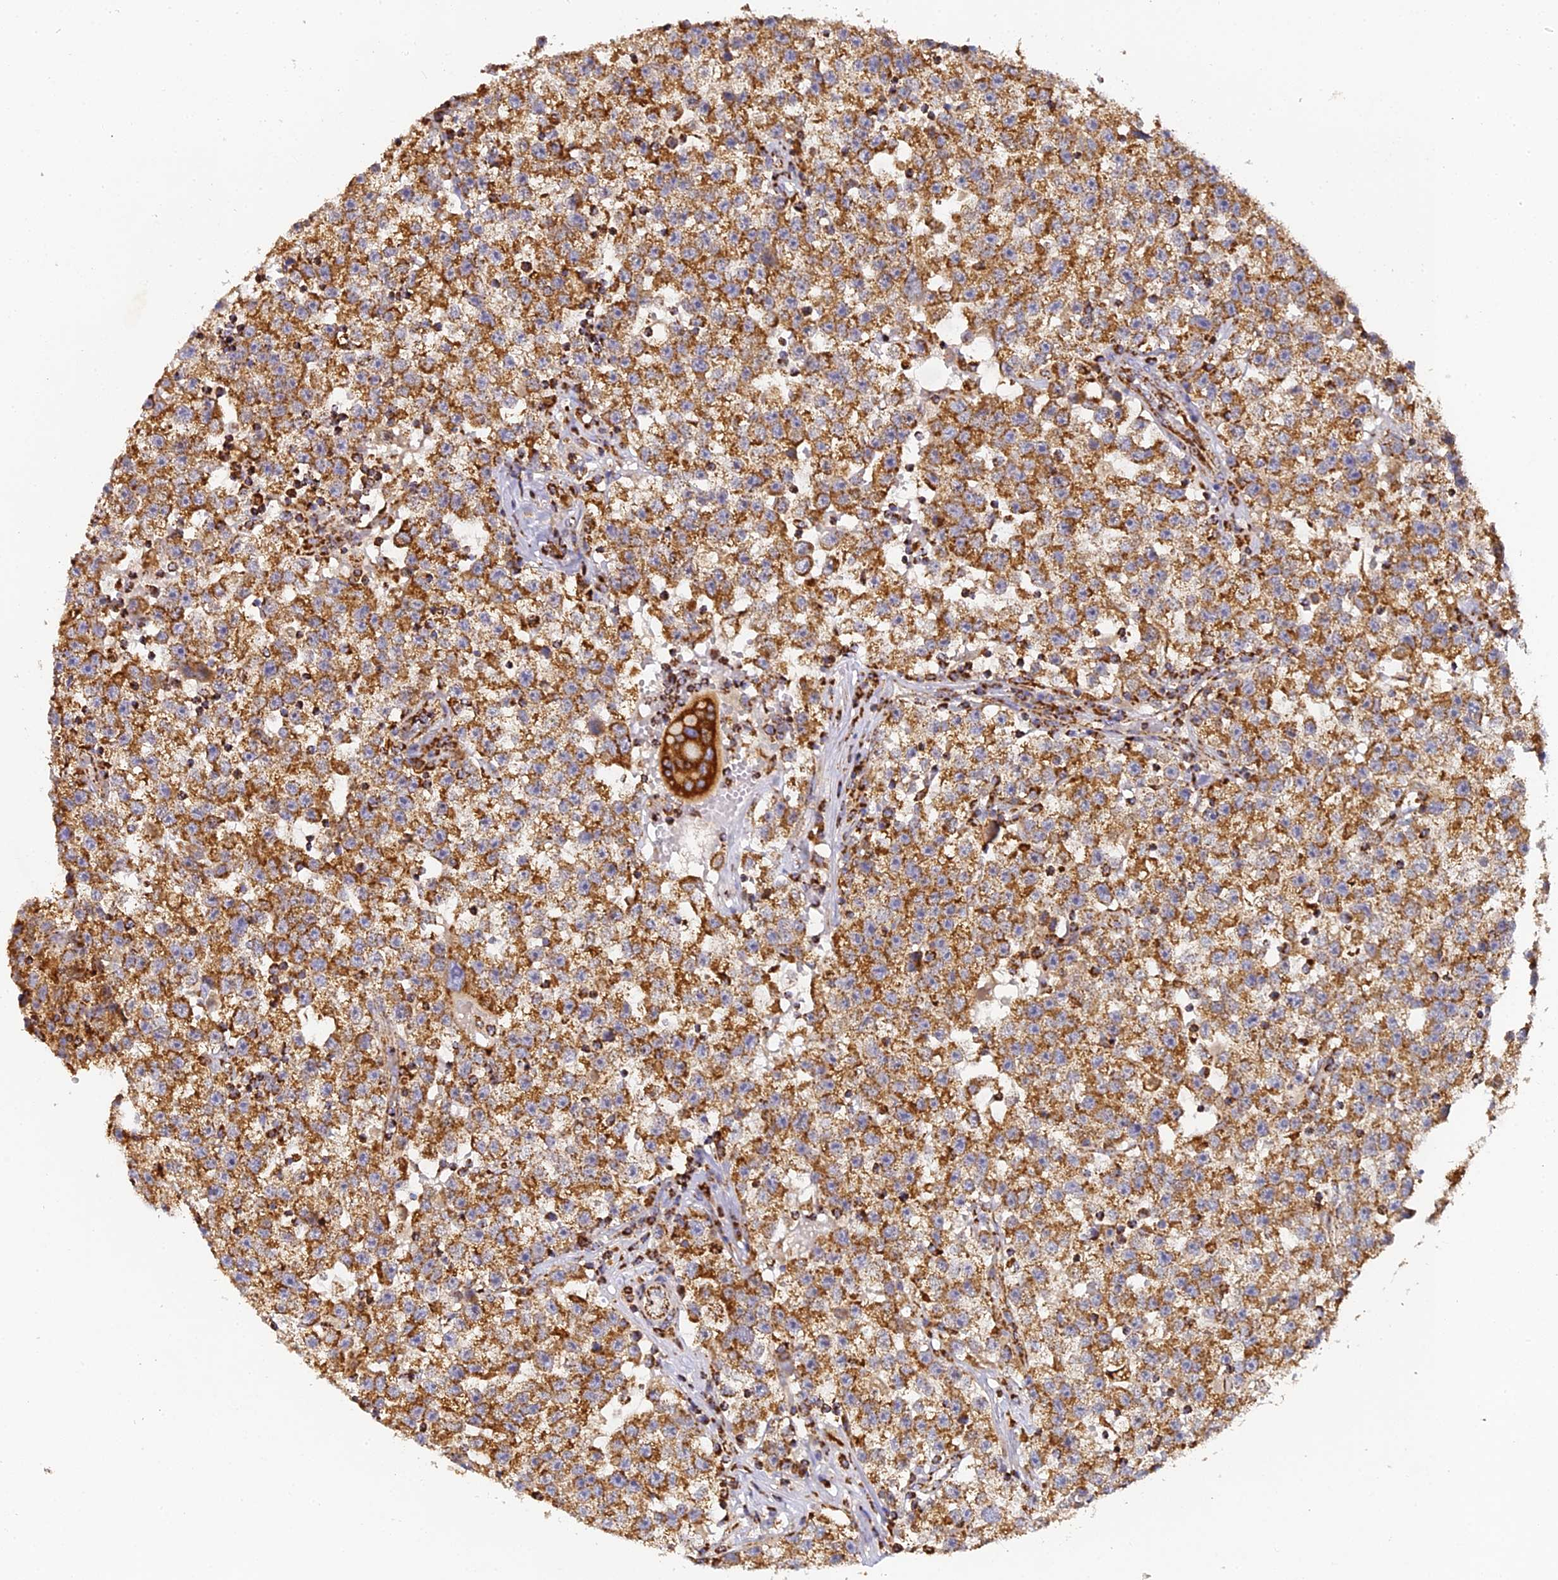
{"staining": {"intensity": "strong", "quantity": ">75%", "location": "cytoplasmic/membranous"}, "tissue": "testis cancer", "cell_type": "Tumor cells", "image_type": "cancer", "snomed": [{"axis": "morphology", "description": "Seminoma, NOS"}, {"axis": "topography", "description": "Testis"}], "caption": "Immunohistochemistry (IHC) (DAB (3,3'-diaminobenzidine)) staining of human seminoma (testis) displays strong cytoplasmic/membranous protein expression in about >75% of tumor cells.", "gene": "DONSON", "patient": {"sex": "male", "age": 22}}